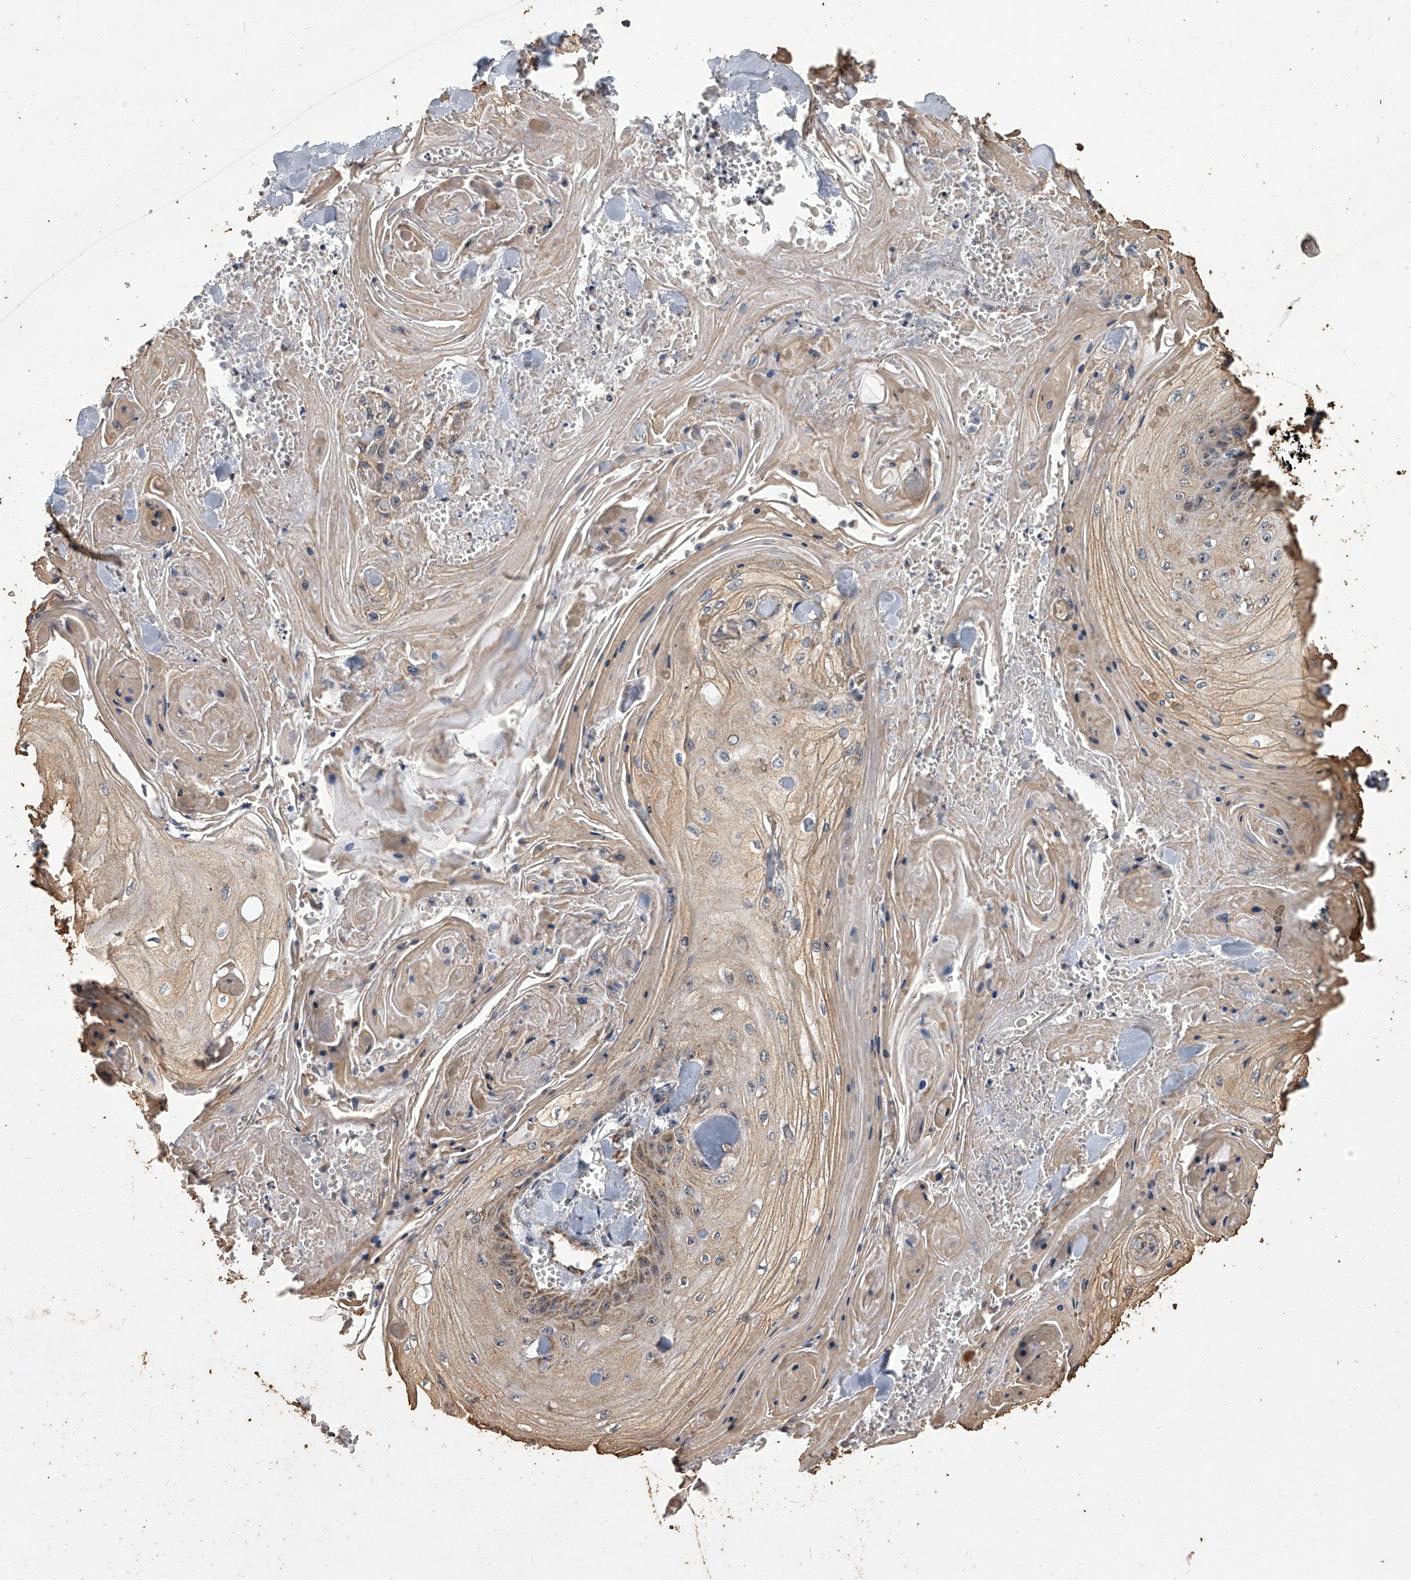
{"staining": {"intensity": "moderate", "quantity": ">75%", "location": "cytoplasmic/membranous,nuclear"}, "tissue": "skin cancer", "cell_type": "Tumor cells", "image_type": "cancer", "snomed": [{"axis": "morphology", "description": "Squamous cell carcinoma, NOS"}, {"axis": "topography", "description": "Skin"}], "caption": "A brown stain shows moderate cytoplasmic/membranous and nuclear positivity of a protein in human skin cancer (squamous cell carcinoma) tumor cells.", "gene": "MRPL28", "patient": {"sex": "male", "age": 74}}